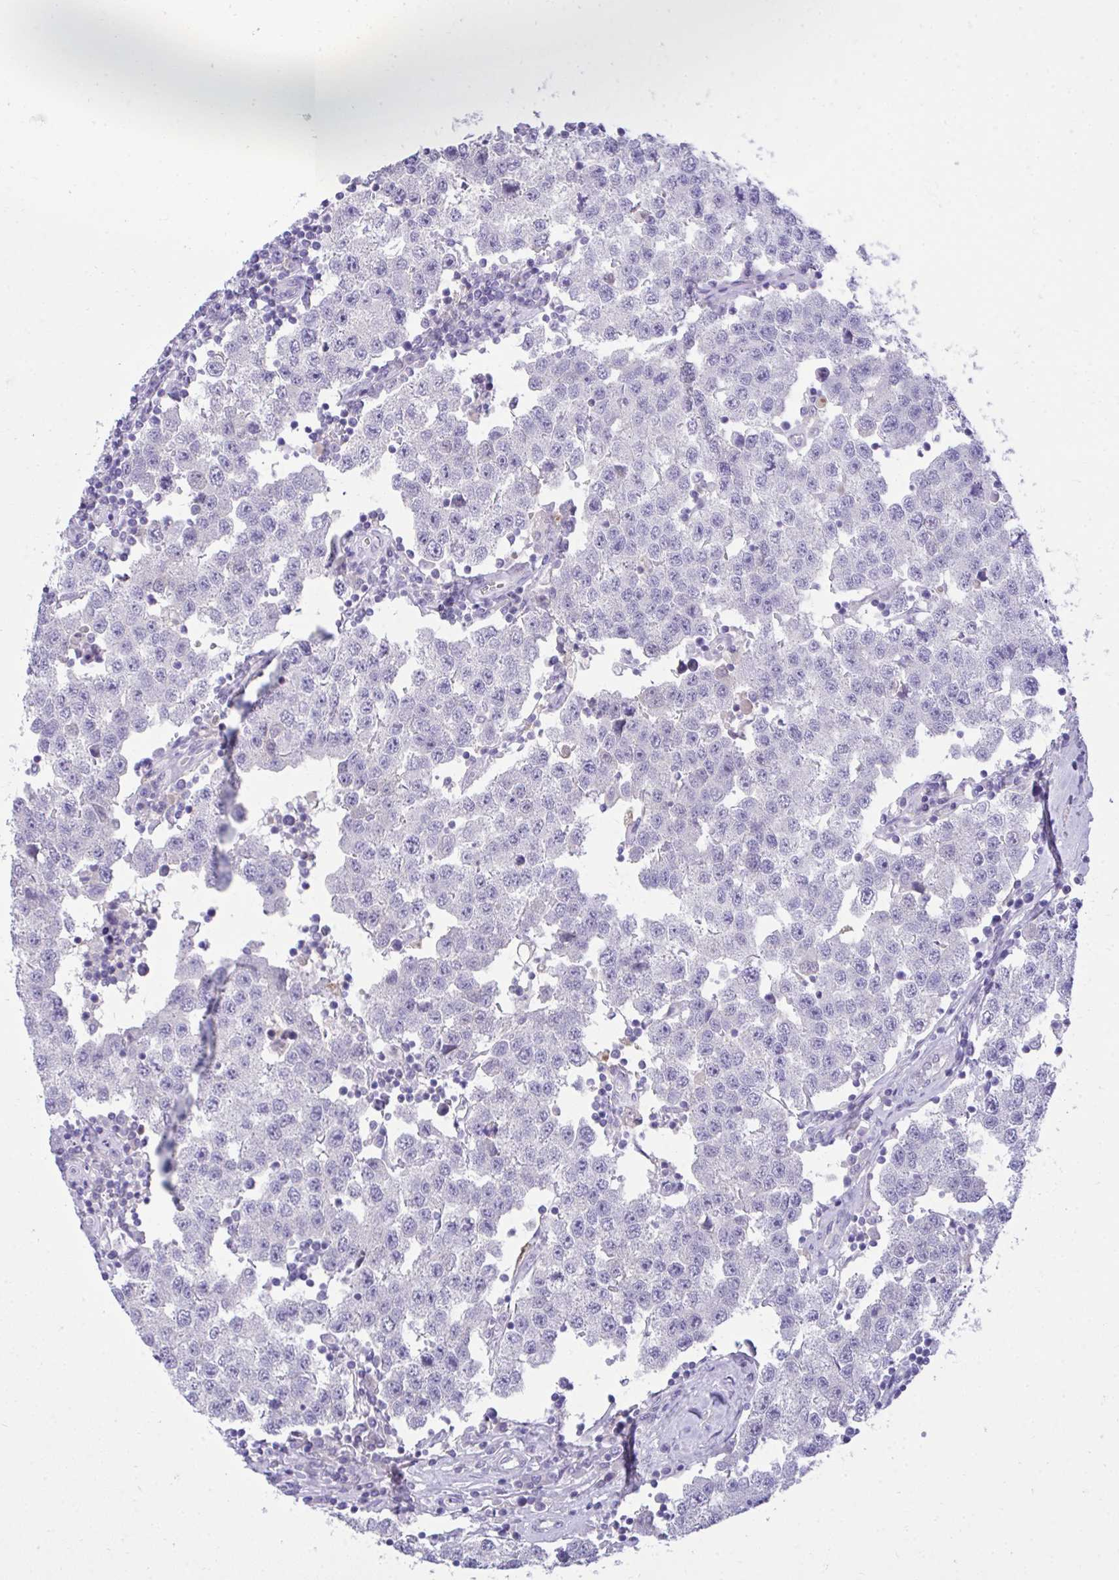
{"staining": {"intensity": "negative", "quantity": "none", "location": "none"}, "tissue": "testis cancer", "cell_type": "Tumor cells", "image_type": "cancer", "snomed": [{"axis": "morphology", "description": "Seminoma, NOS"}, {"axis": "topography", "description": "Testis"}], "caption": "Immunohistochemistry (IHC) histopathology image of testis seminoma stained for a protein (brown), which displays no positivity in tumor cells.", "gene": "TMCO5A", "patient": {"sex": "male", "age": 34}}